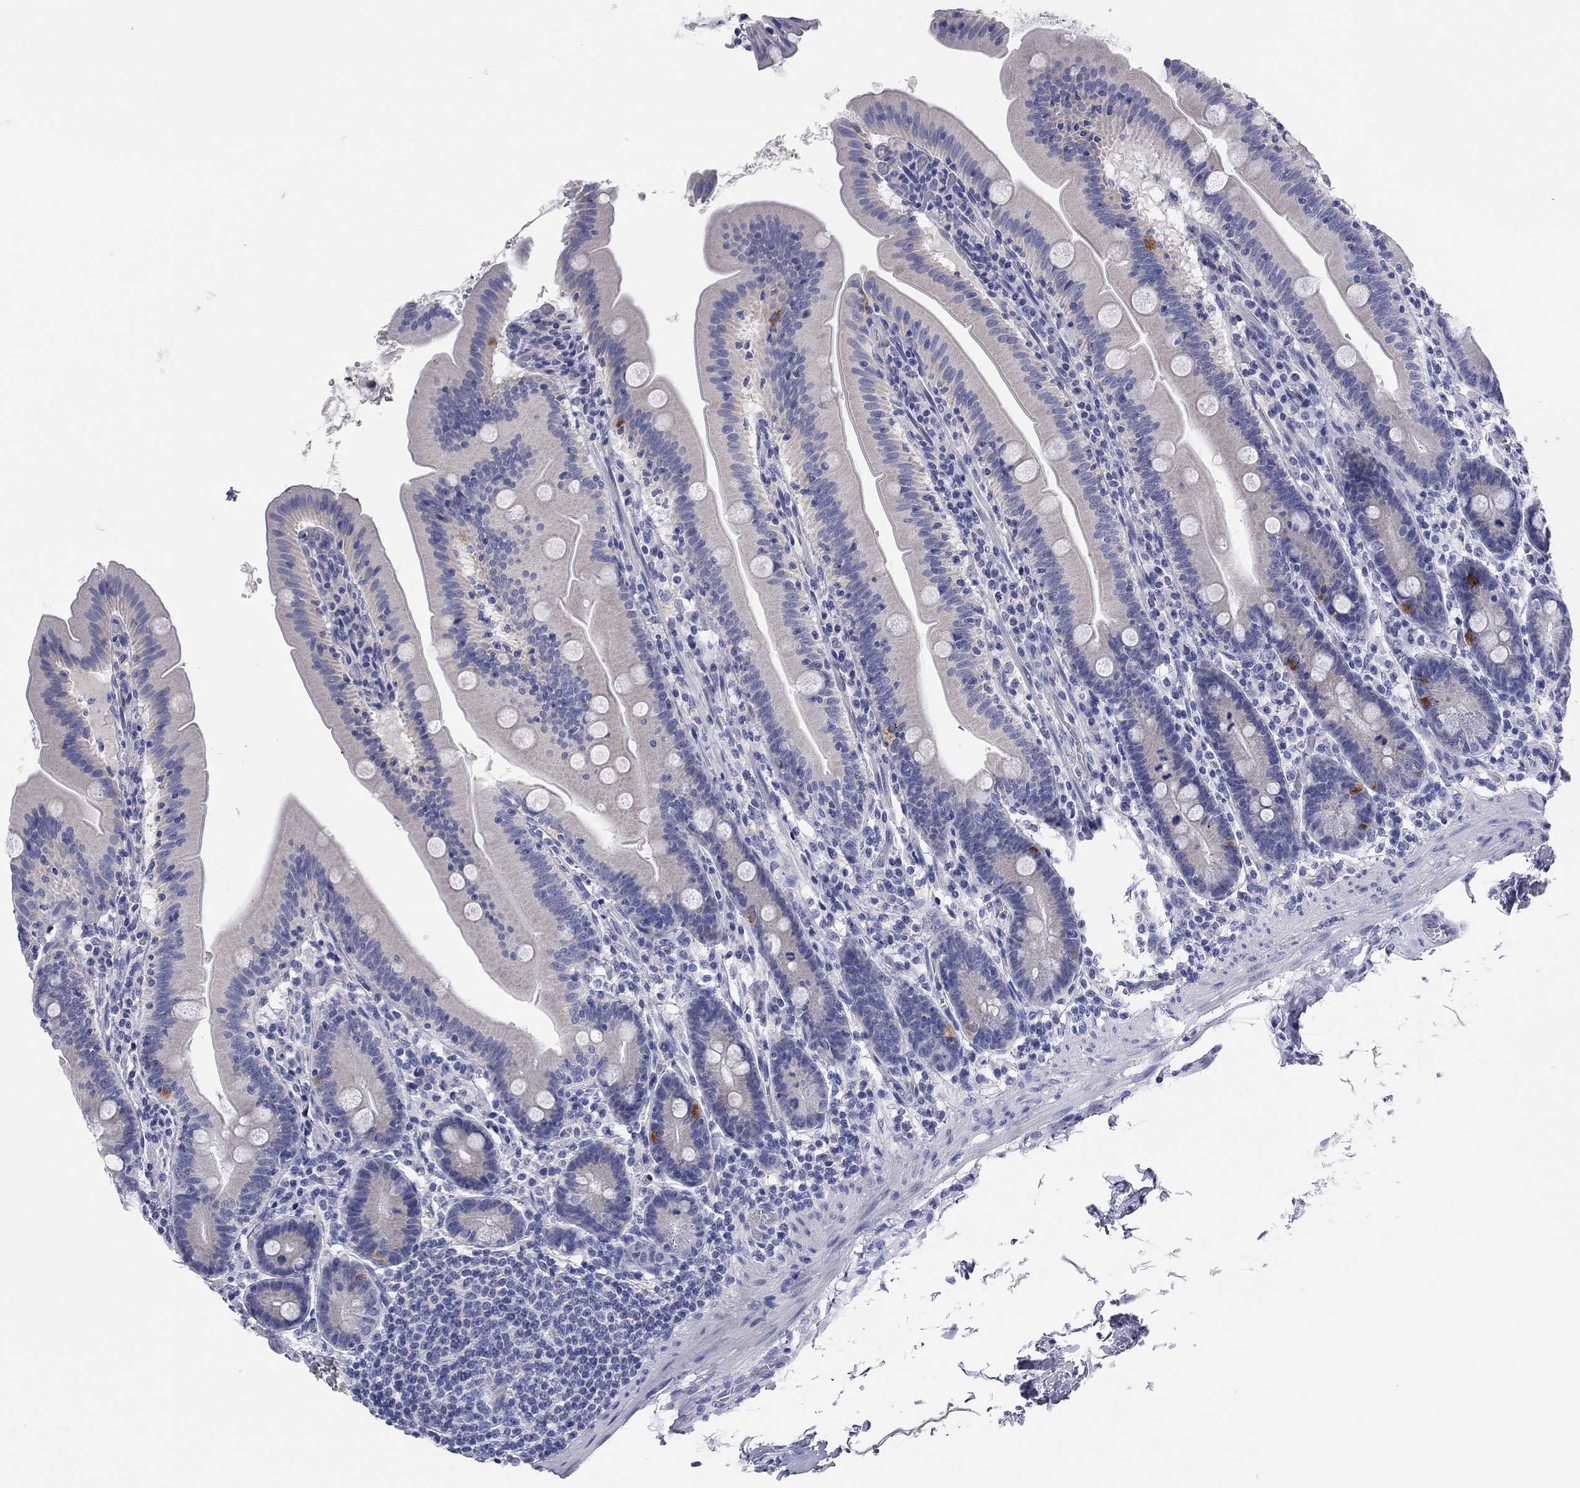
{"staining": {"intensity": "strong", "quantity": "<25%", "location": "cytoplasmic/membranous"}, "tissue": "small intestine", "cell_type": "Glandular cells", "image_type": "normal", "snomed": [{"axis": "morphology", "description": "Normal tissue, NOS"}, {"axis": "topography", "description": "Small intestine"}], "caption": "The photomicrograph exhibits a brown stain indicating the presence of a protein in the cytoplasmic/membranous of glandular cells in small intestine. (brown staining indicates protein expression, while blue staining denotes nuclei).", "gene": "ENSG00000269035", "patient": {"sex": "male", "age": 37}}